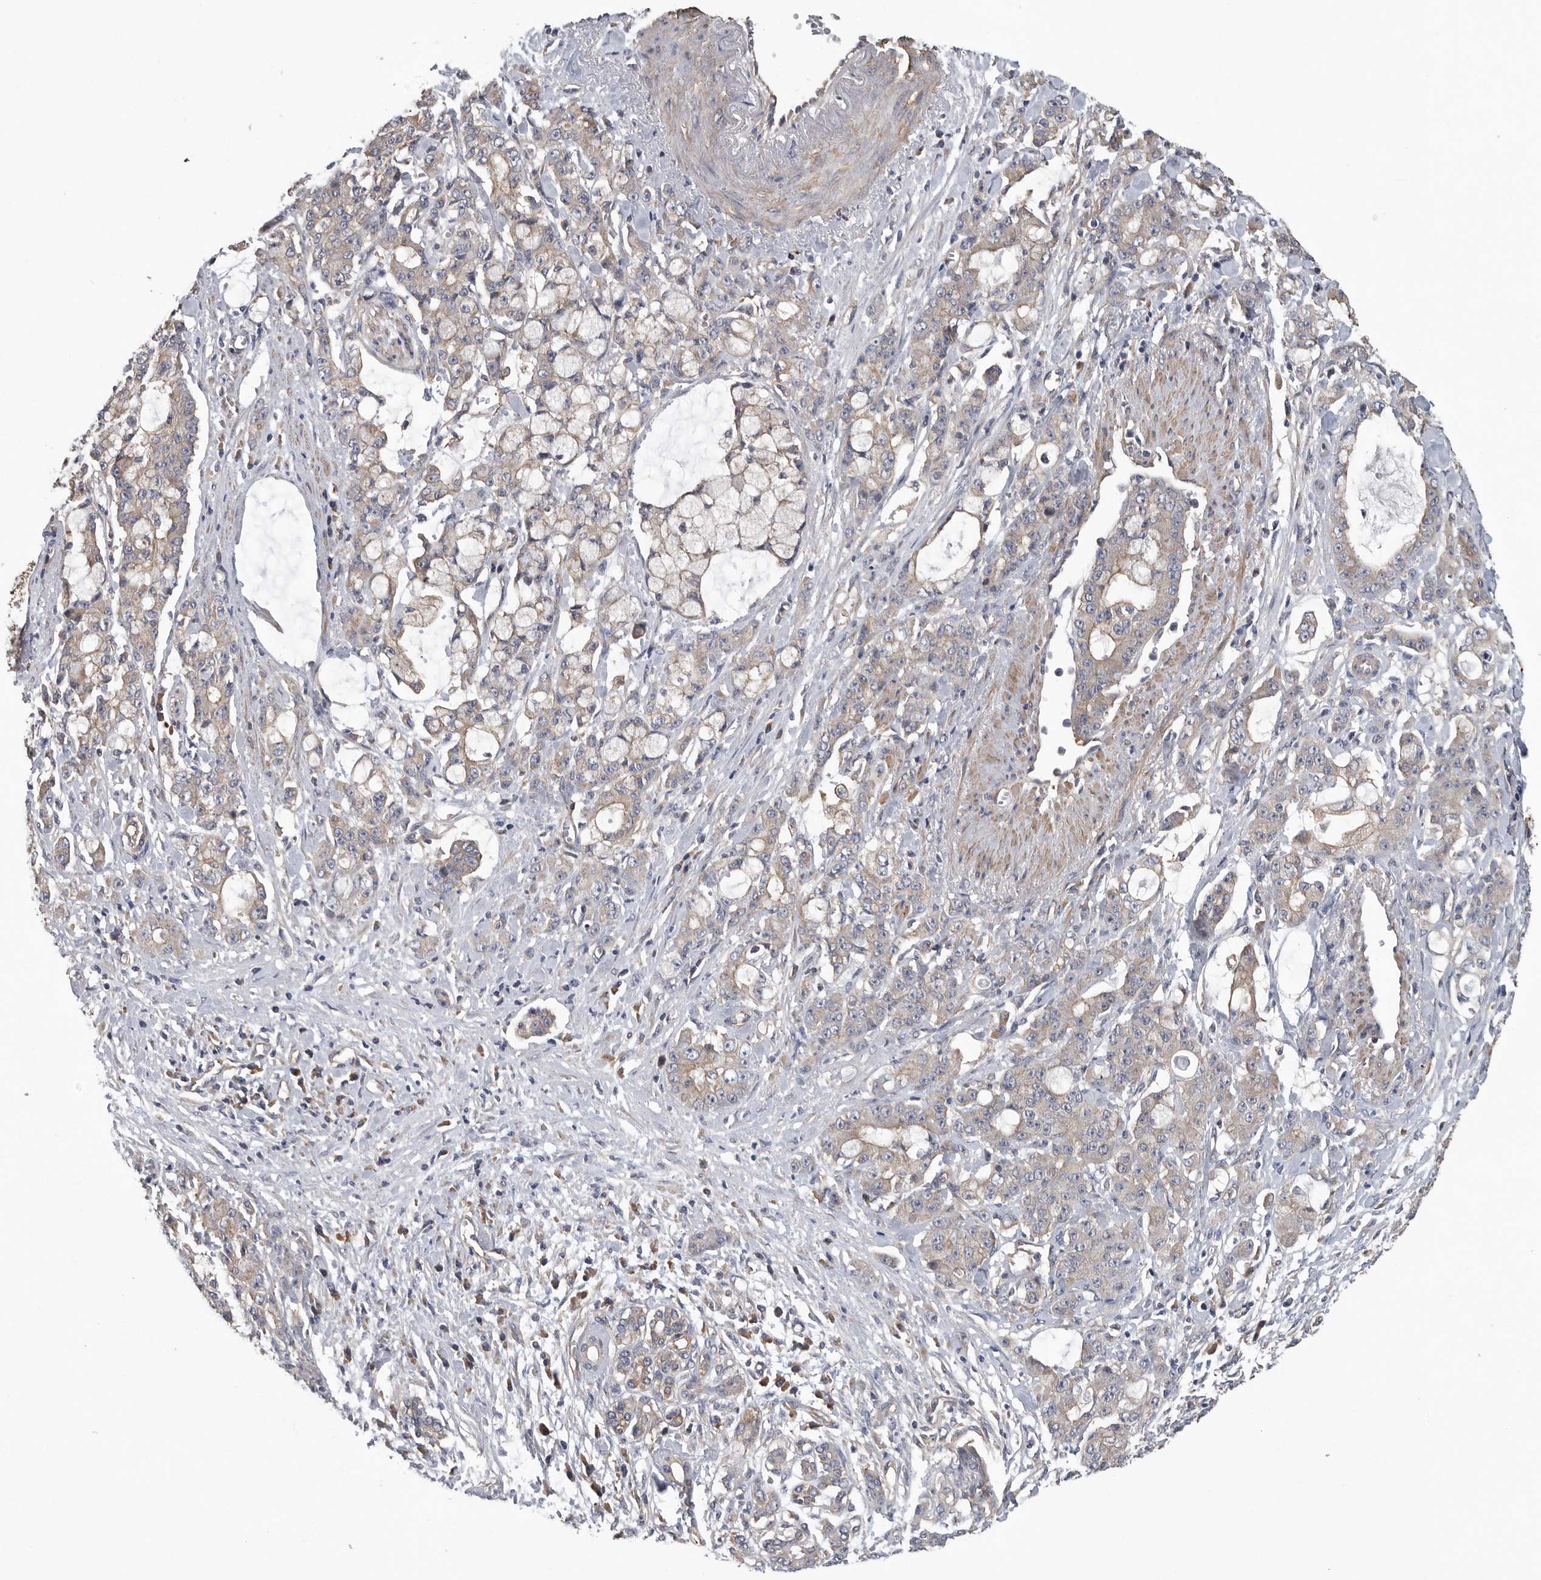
{"staining": {"intensity": "weak", "quantity": "25%-75%", "location": "cytoplasmic/membranous"}, "tissue": "pancreatic cancer", "cell_type": "Tumor cells", "image_type": "cancer", "snomed": [{"axis": "morphology", "description": "Adenocarcinoma, NOS"}, {"axis": "topography", "description": "Pancreas"}], "caption": "Human pancreatic cancer stained for a protein (brown) exhibits weak cytoplasmic/membranous positive expression in approximately 25%-75% of tumor cells.", "gene": "OXR1", "patient": {"sex": "female", "age": 73}}